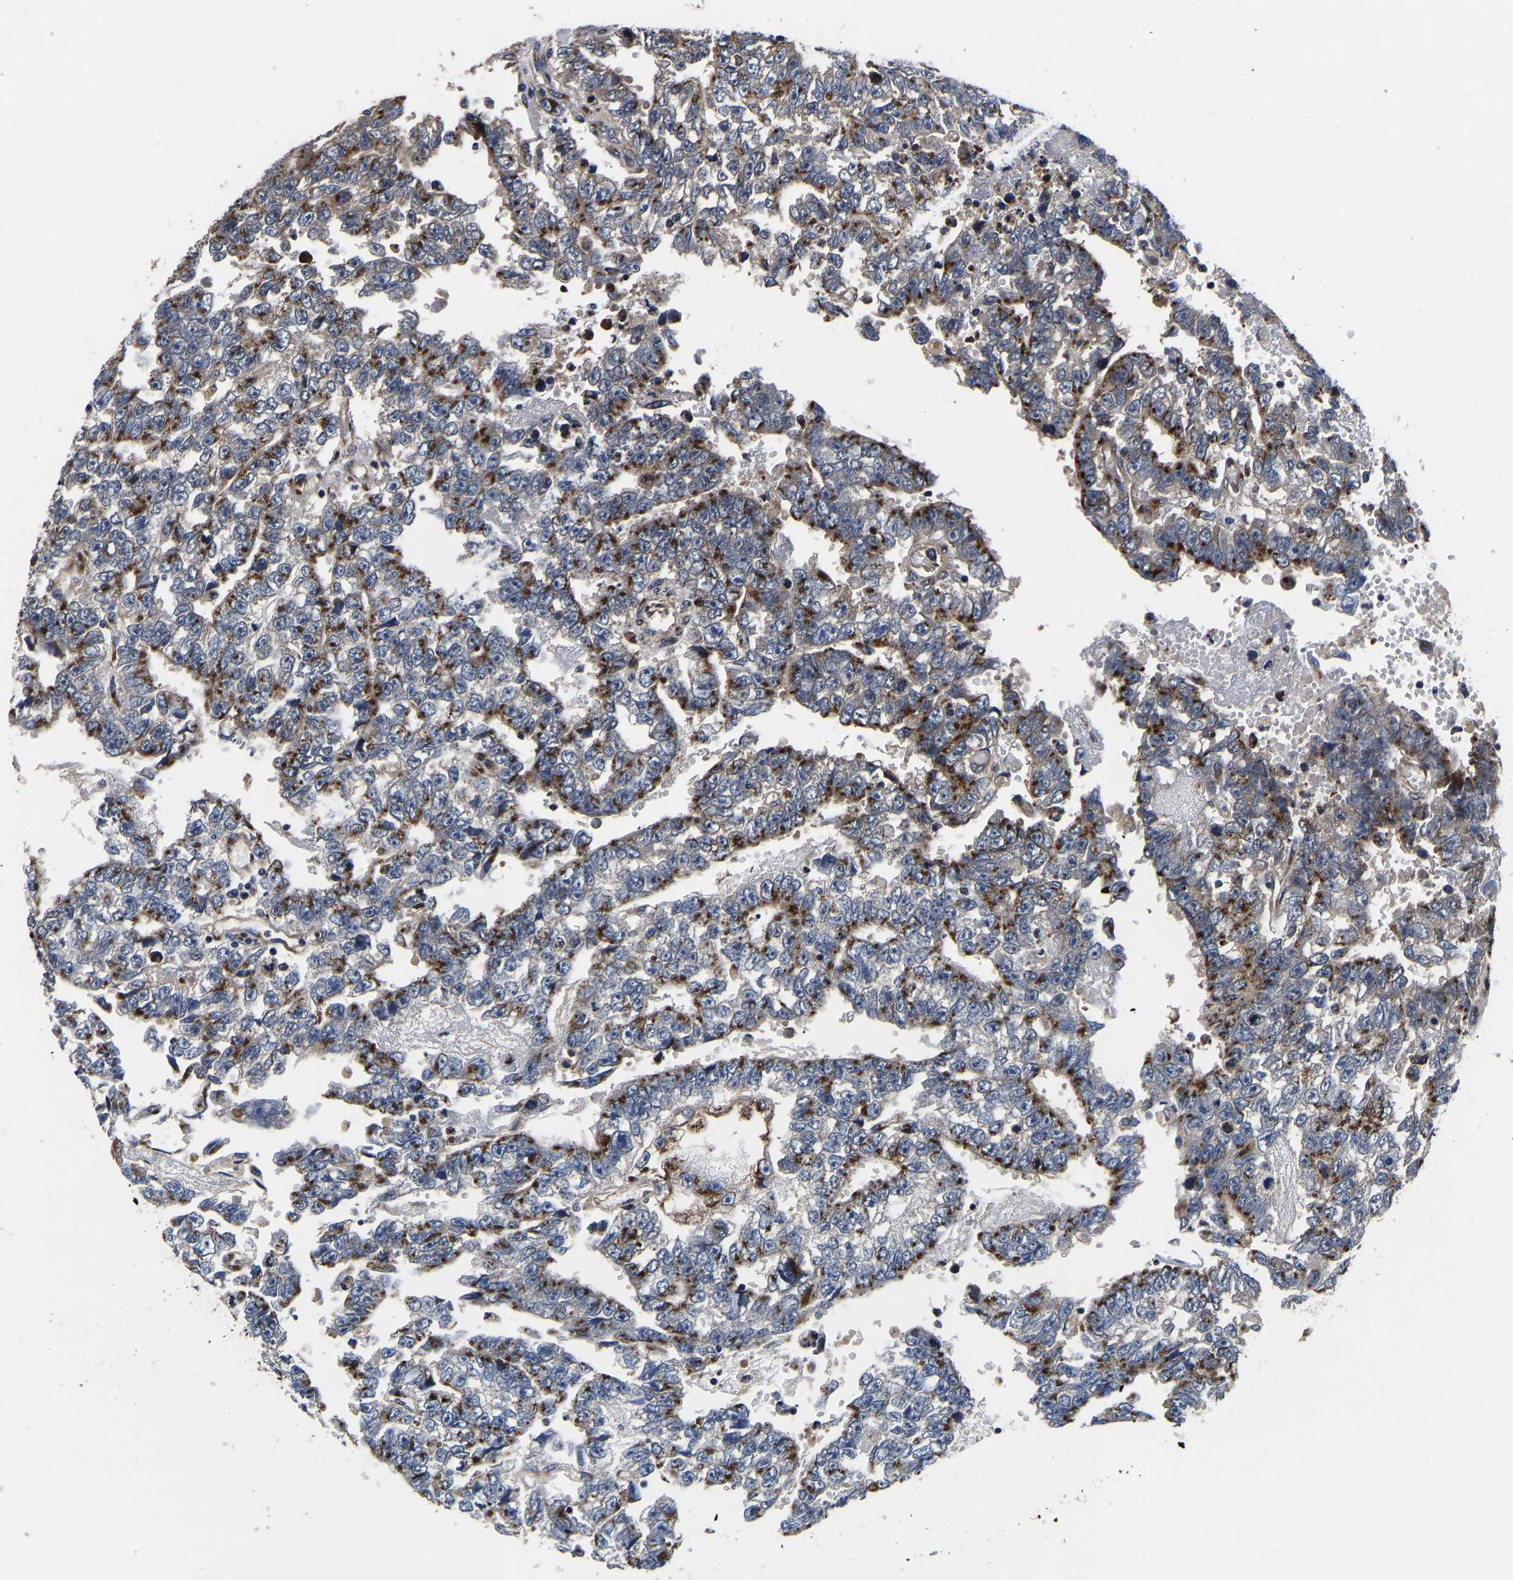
{"staining": {"intensity": "strong", "quantity": ">75%", "location": "cytoplasmic/membranous"}, "tissue": "testis cancer", "cell_type": "Tumor cells", "image_type": "cancer", "snomed": [{"axis": "morphology", "description": "Carcinoma, Embryonal, NOS"}, {"axis": "topography", "description": "Testis"}], "caption": "DAB immunohistochemical staining of human testis cancer (embryonal carcinoma) shows strong cytoplasmic/membranous protein staining in about >75% of tumor cells.", "gene": "RABAC1", "patient": {"sex": "male", "age": 25}}